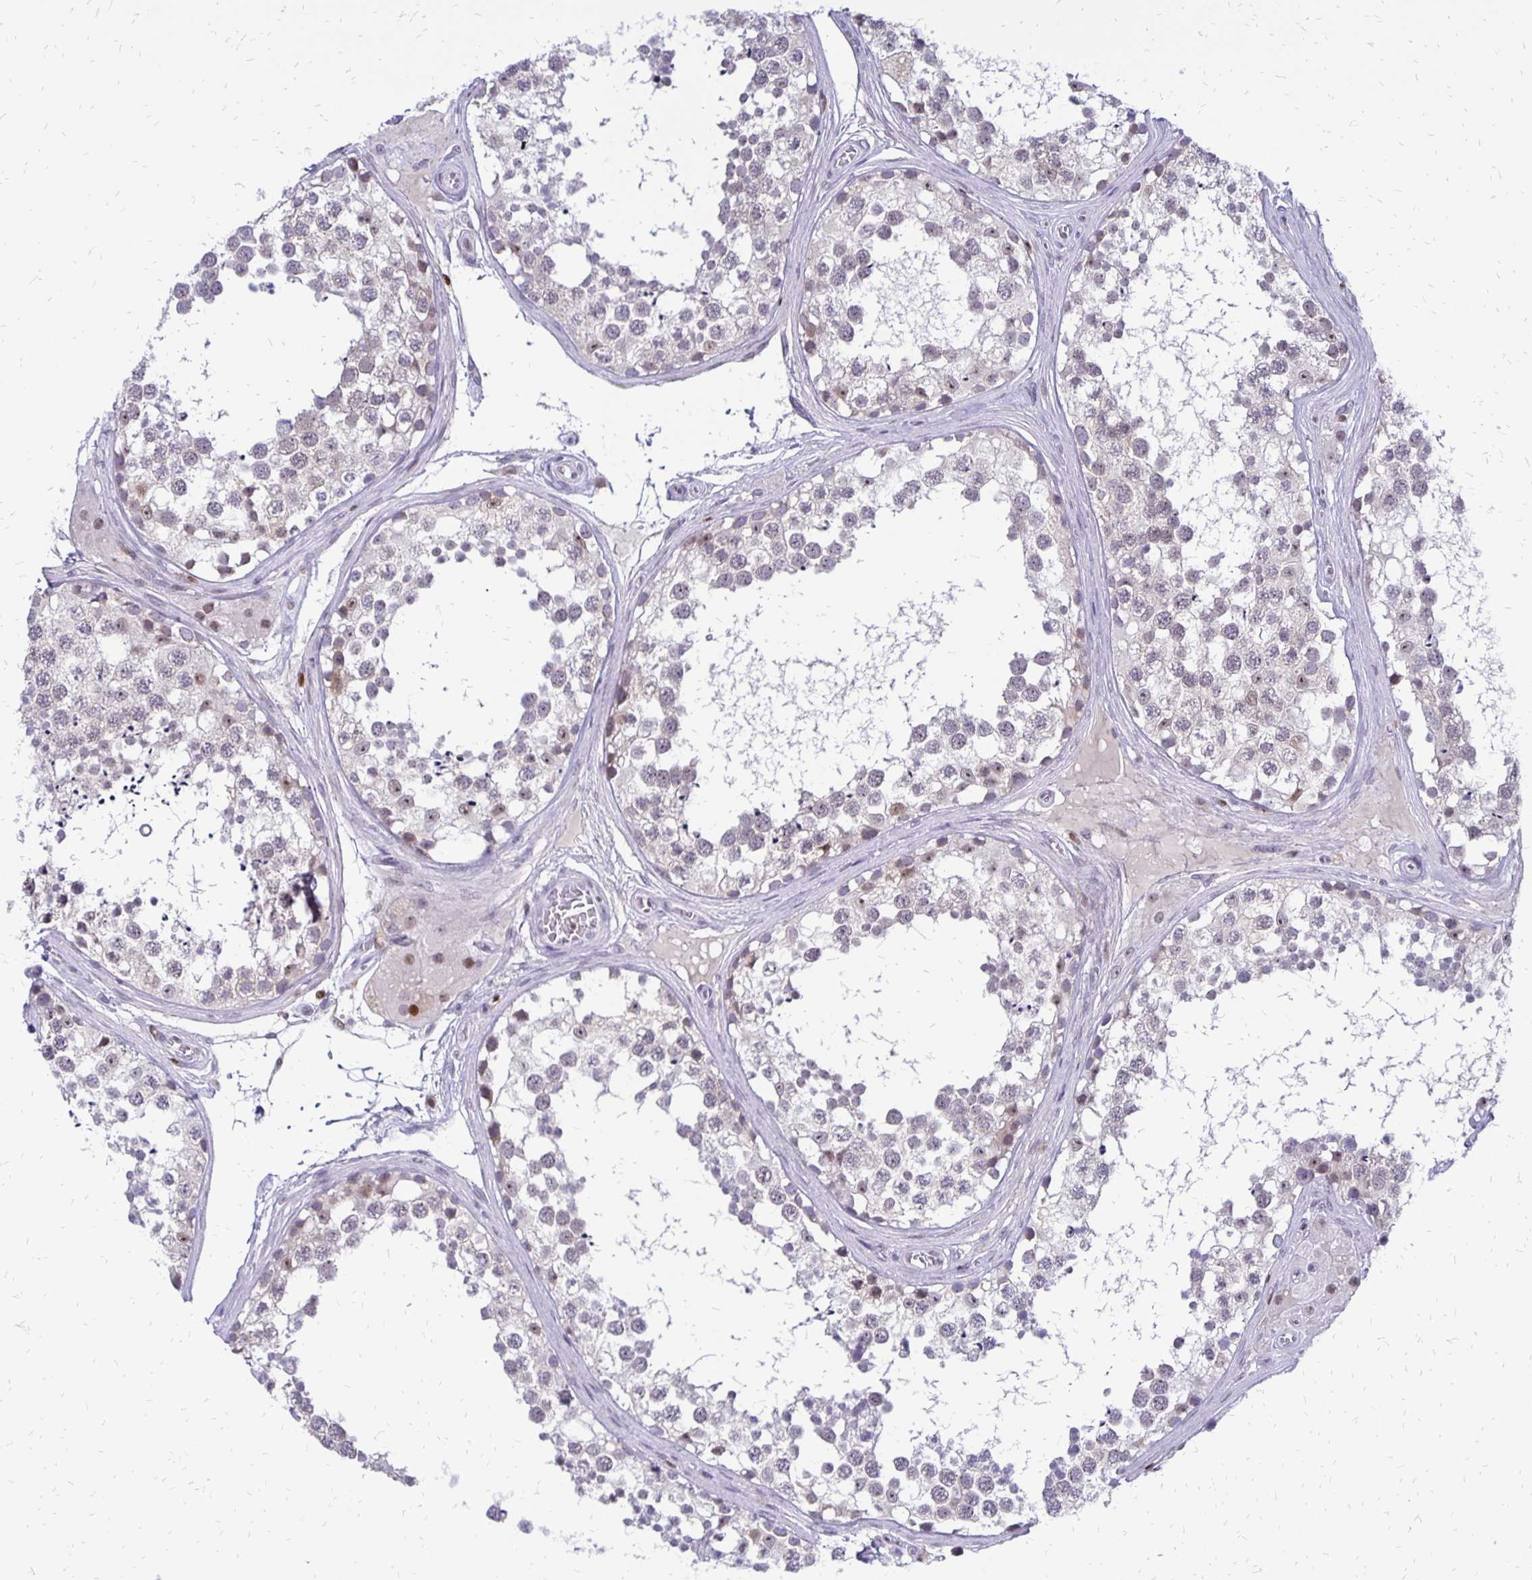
{"staining": {"intensity": "weak", "quantity": "<25%", "location": "nuclear"}, "tissue": "testis", "cell_type": "Cells in seminiferous ducts", "image_type": "normal", "snomed": [{"axis": "morphology", "description": "Normal tissue, NOS"}, {"axis": "morphology", "description": "Seminoma, NOS"}, {"axis": "topography", "description": "Testis"}], "caption": "Immunohistochemistry micrograph of unremarkable human testis stained for a protein (brown), which exhibits no positivity in cells in seminiferous ducts.", "gene": "DCK", "patient": {"sex": "male", "age": 65}}